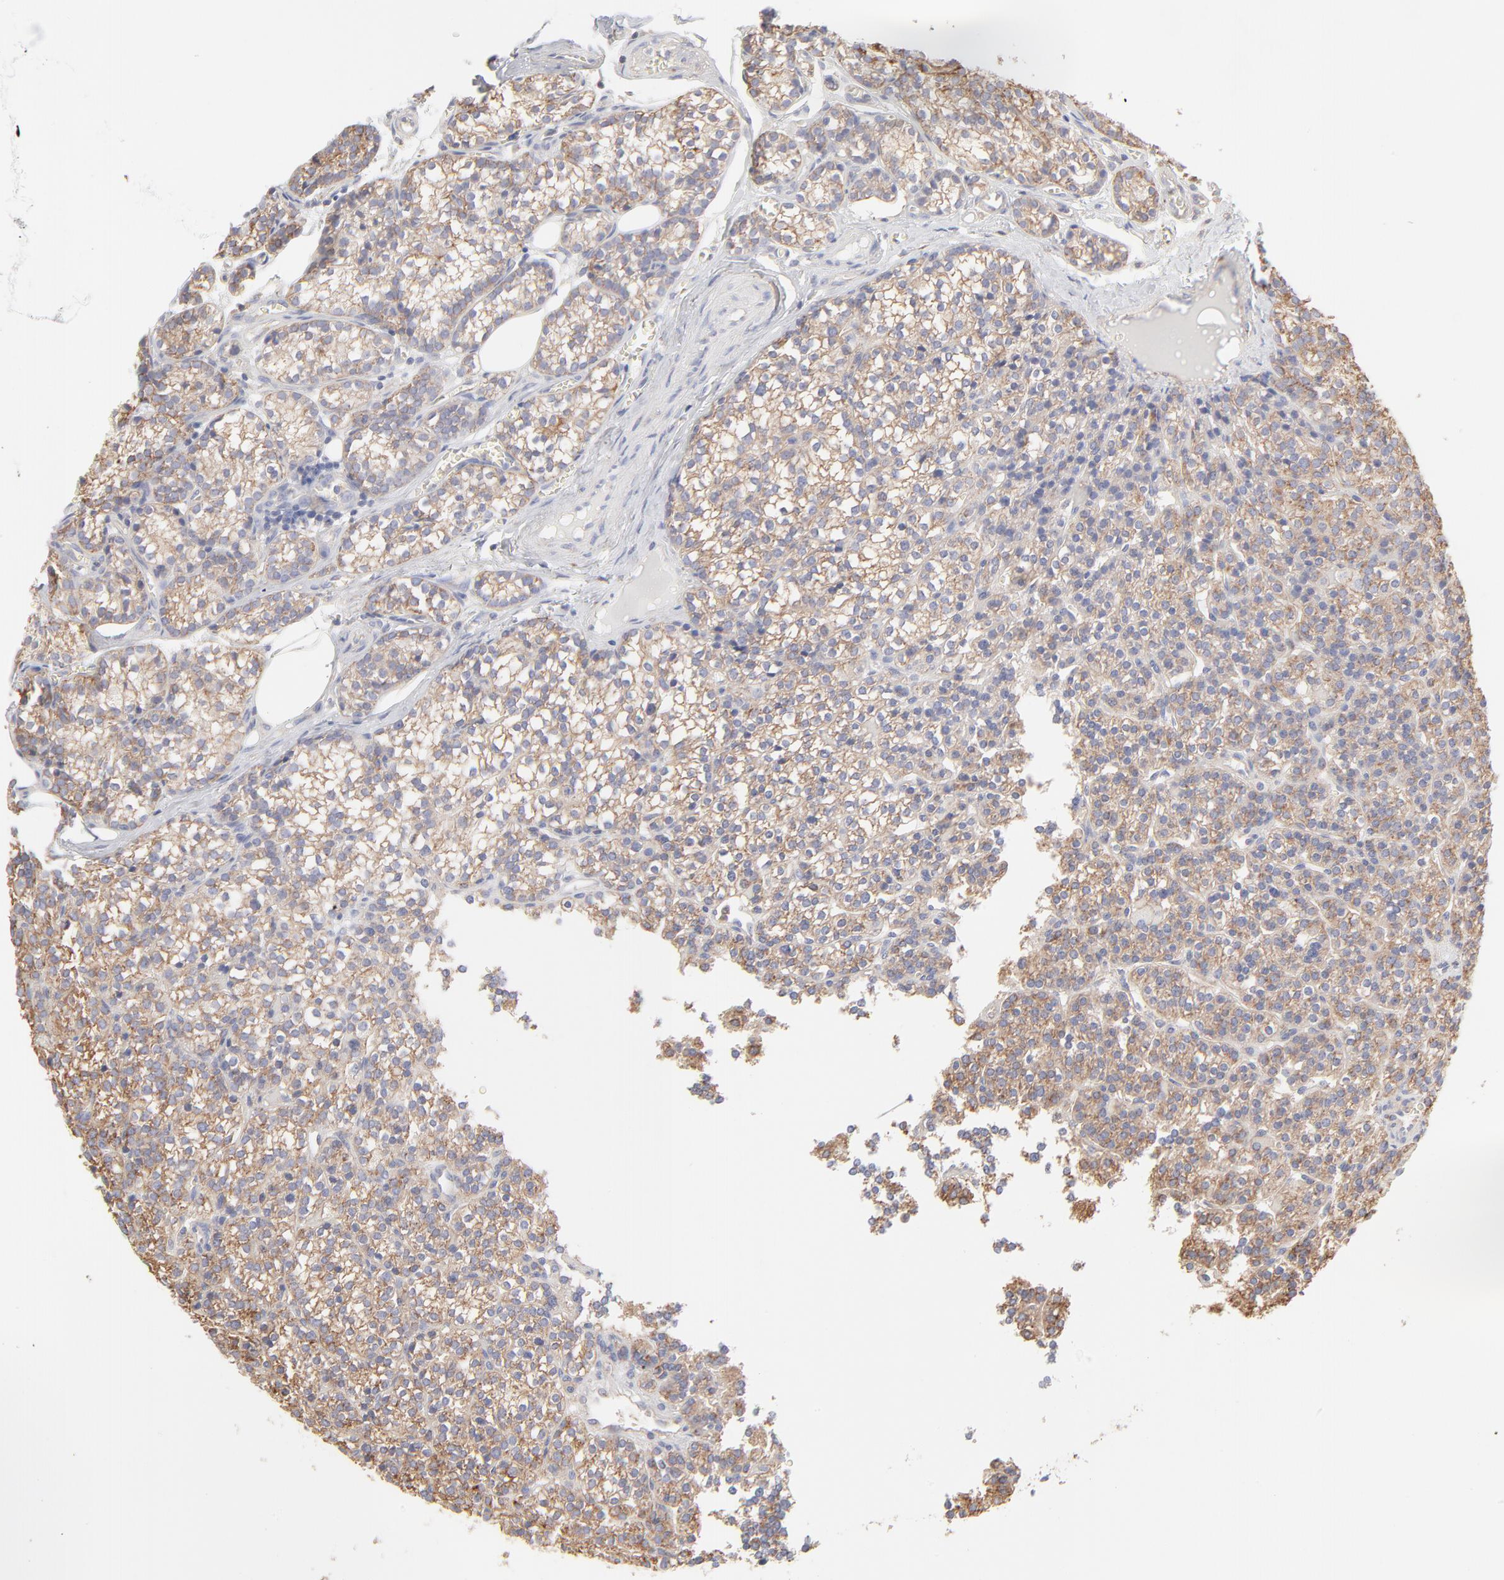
{"staining": {"intensity": "weak", "quantity": ">75%", "location": "cytoplasmic/membranous"}, "tissue": "parathyroid gland", "cell_type": "Glandular cells", "image_type": "normal", "snomed": [{"axis": "morphology", "description": "Normal tissue, NOS"}, {"axis": "topography", "description": "Parathyroid gland"}], "caption": "Brown immunohistochemical staining in unremarkable human parathyroid gland demonstrates weak cytoplasmic/membranous positivity in about >75% of glandular cells.", "gene": "CLTB", "patient": {"sex": "female", "age": 50}}